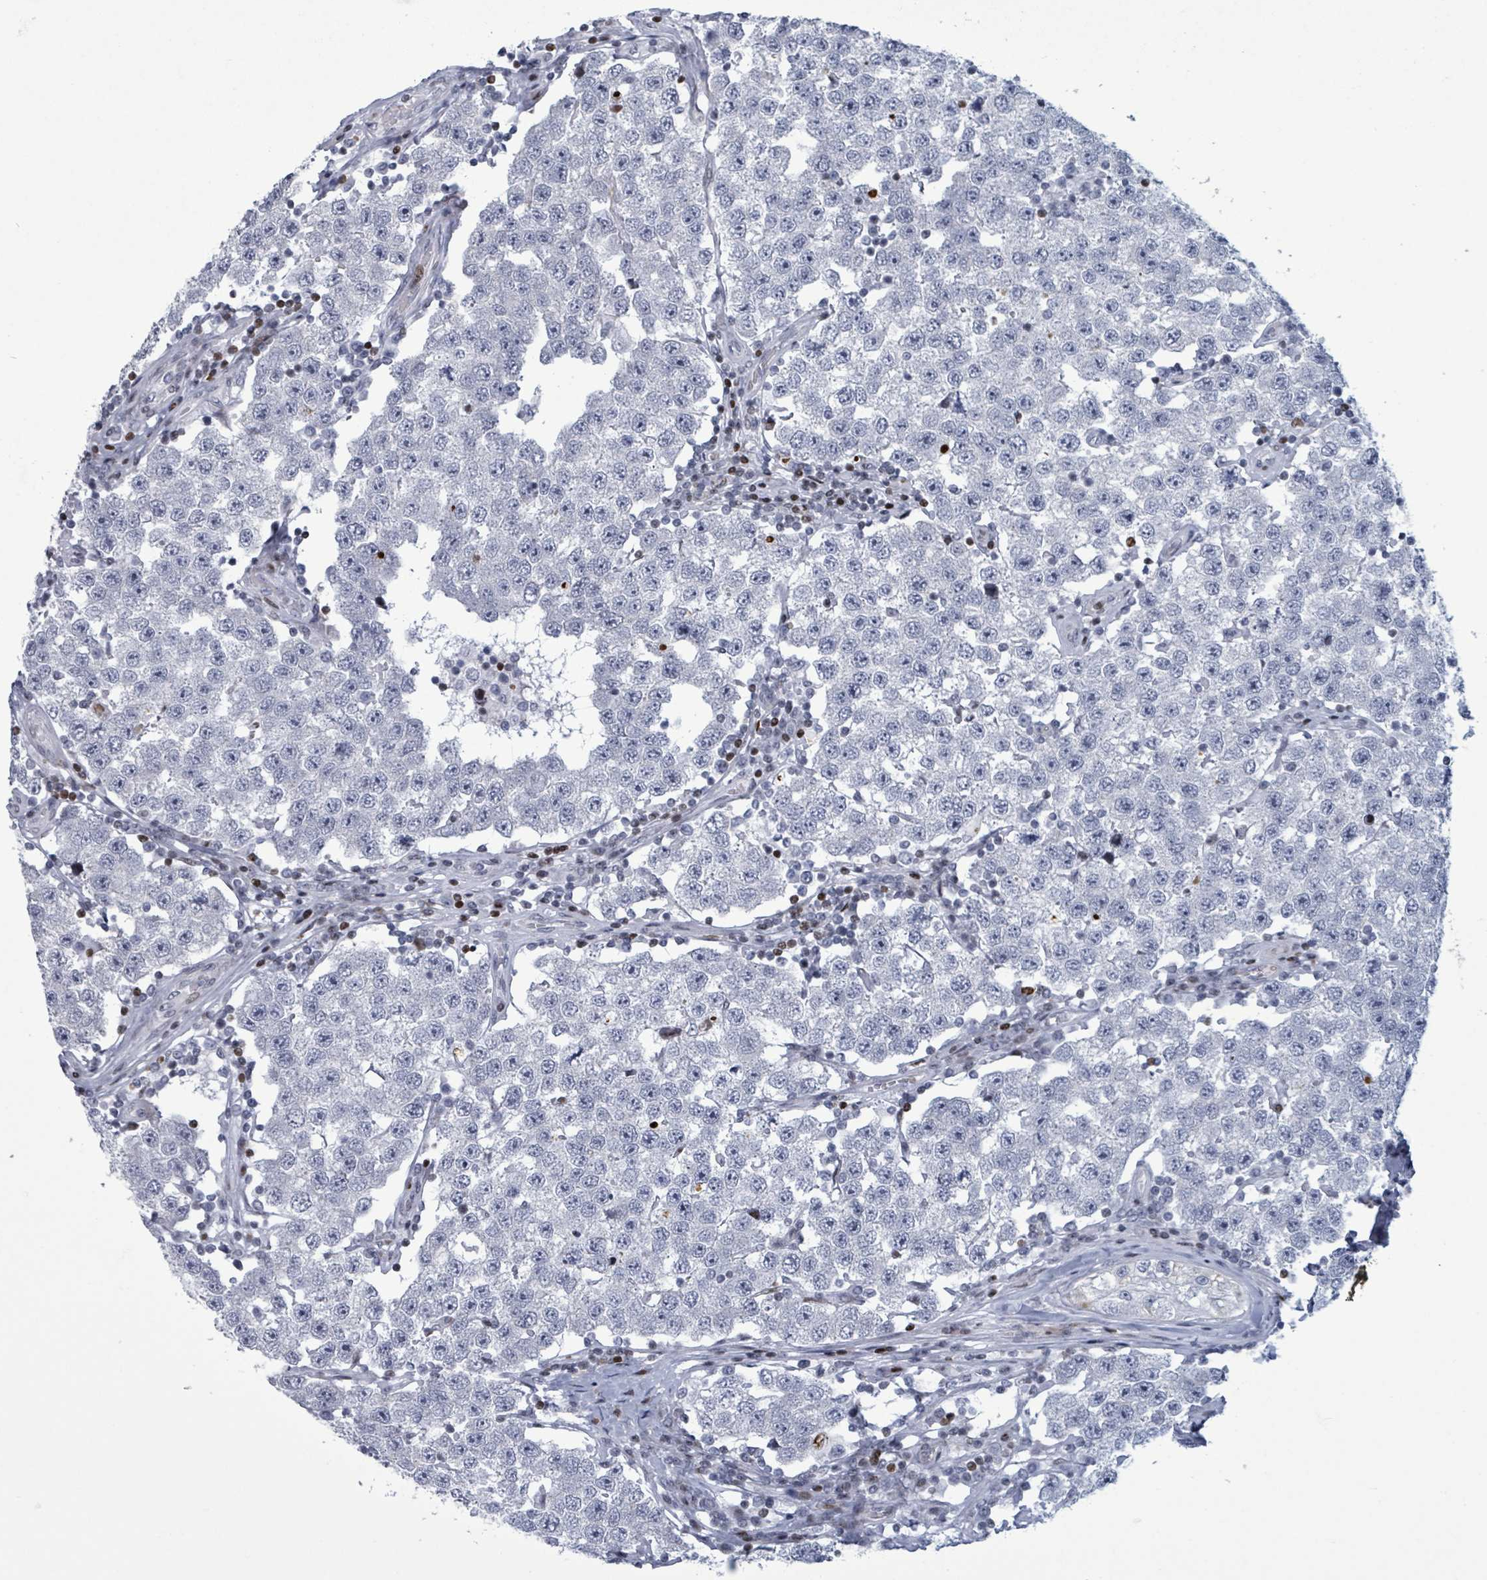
{"staining": {"intensity": "negative", "quantity": "none", "location": "none"}, "tissue": "testis cancer", "cell_type": "Tumor cells", "image_type": "cancer", "snomed": [{"axis": "morphology", "description": "Seminoma, NOS"}, {"axis": "topography", "description": "Testis"}], "caption": "DAB (3,3'-diaminobenzidine) immunohistochemical staining of human testis cancer exhibits no significant expression in tumor cells. The staining was performed using DAB to visualize the protein expression in brown, while the nuclei were stained in blue with hematoxylin (Magnification: 20x).", "gene": "FNDC4", "patient": {"sex": "male", "age": 34}}